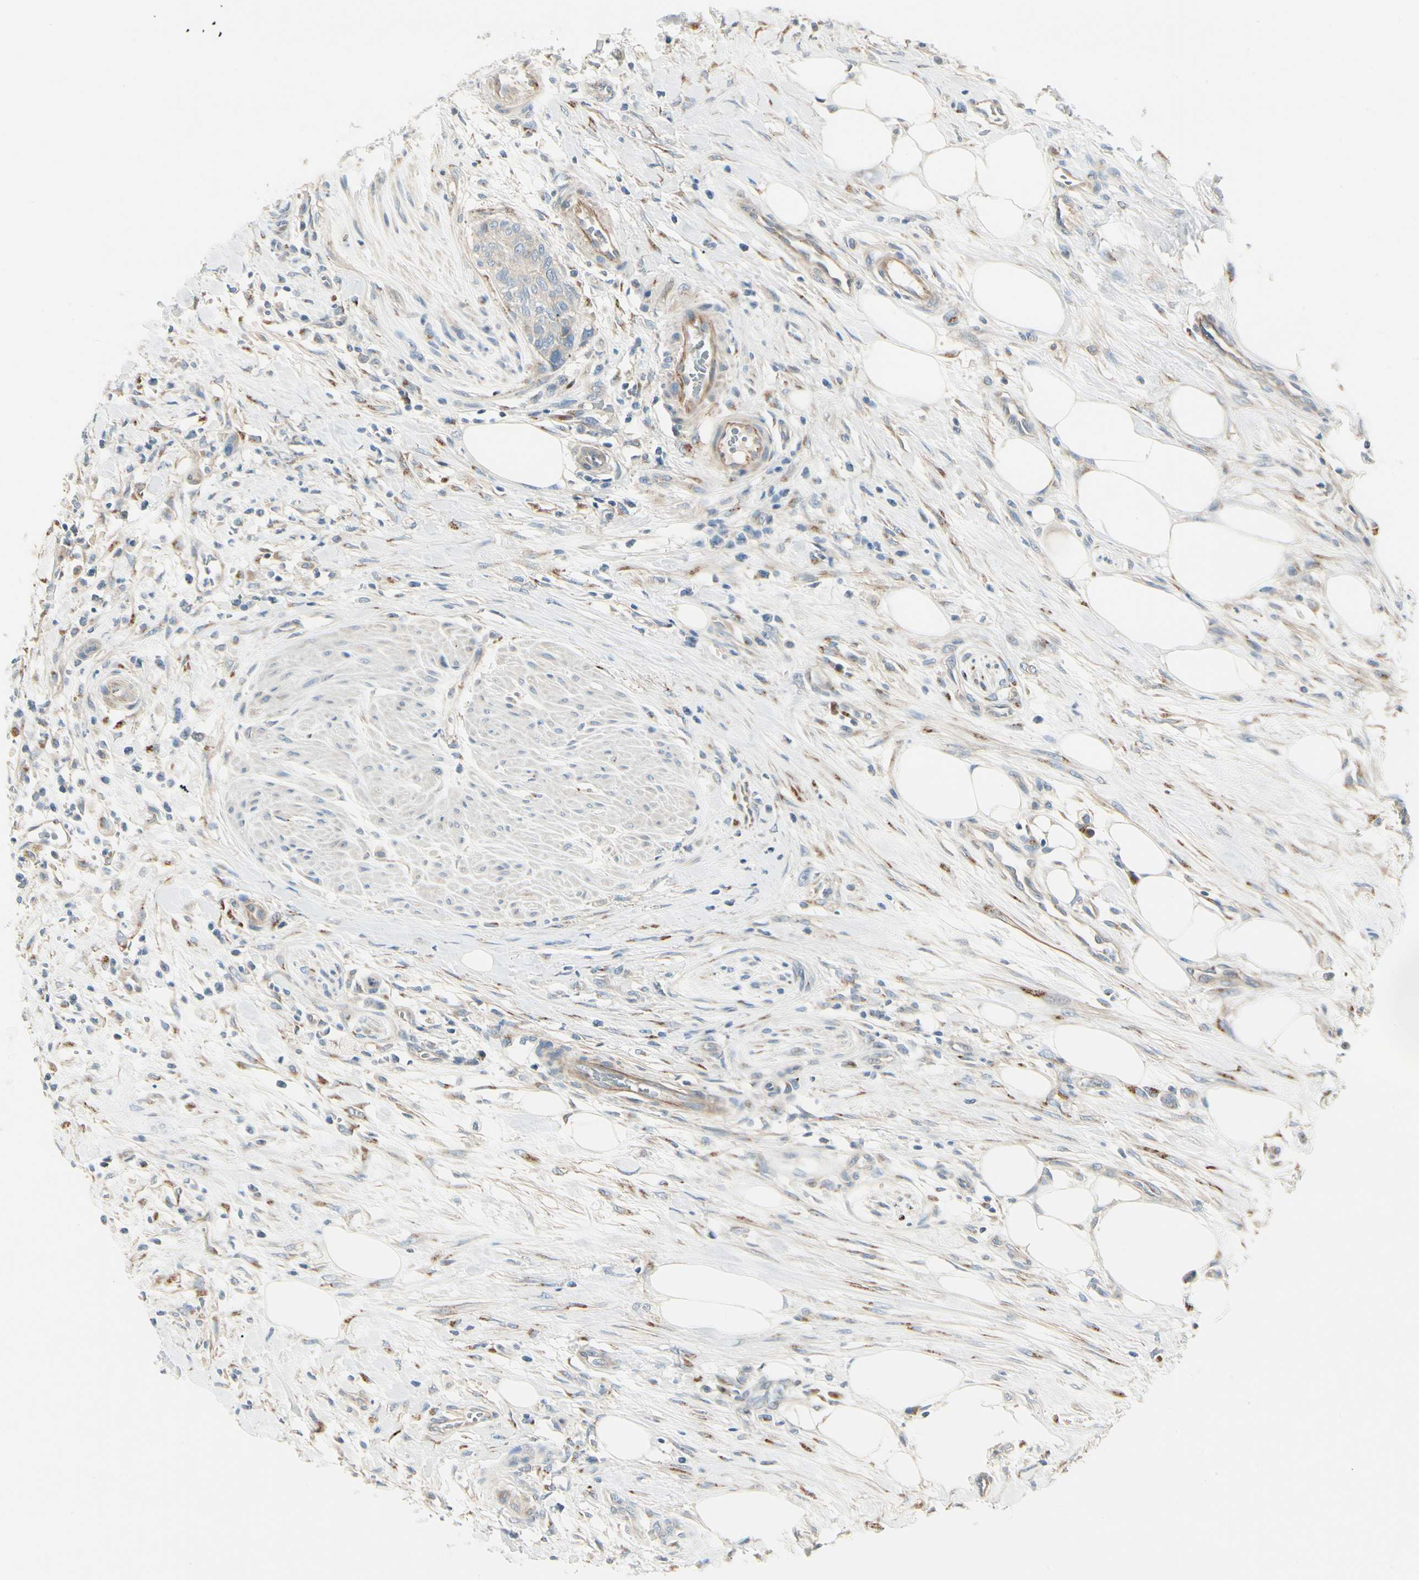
{"staining": {"intensity": "weak", "quantity": ">75%", "location": "cytoplasmic/membranous"}, "tissue": "urothelial cancer", "cell_type": "Tumor cells", "image_type": "cancer", "snomed": [{"axis": "morphology", "description": "Urothelial carcinoma, High grade"}, {"axis": "topography", "description": "Urinary bladder"}], "caption": "A high-resolution micrograph shows immunohistochemistry staining of high-grade urothelial carcinoma, which reveals weak cytoplasmic/membranous positivity in about >75% of tumor cells.", "gene": "ABCA3", "patient": {"sex": "male", "age": 35}}